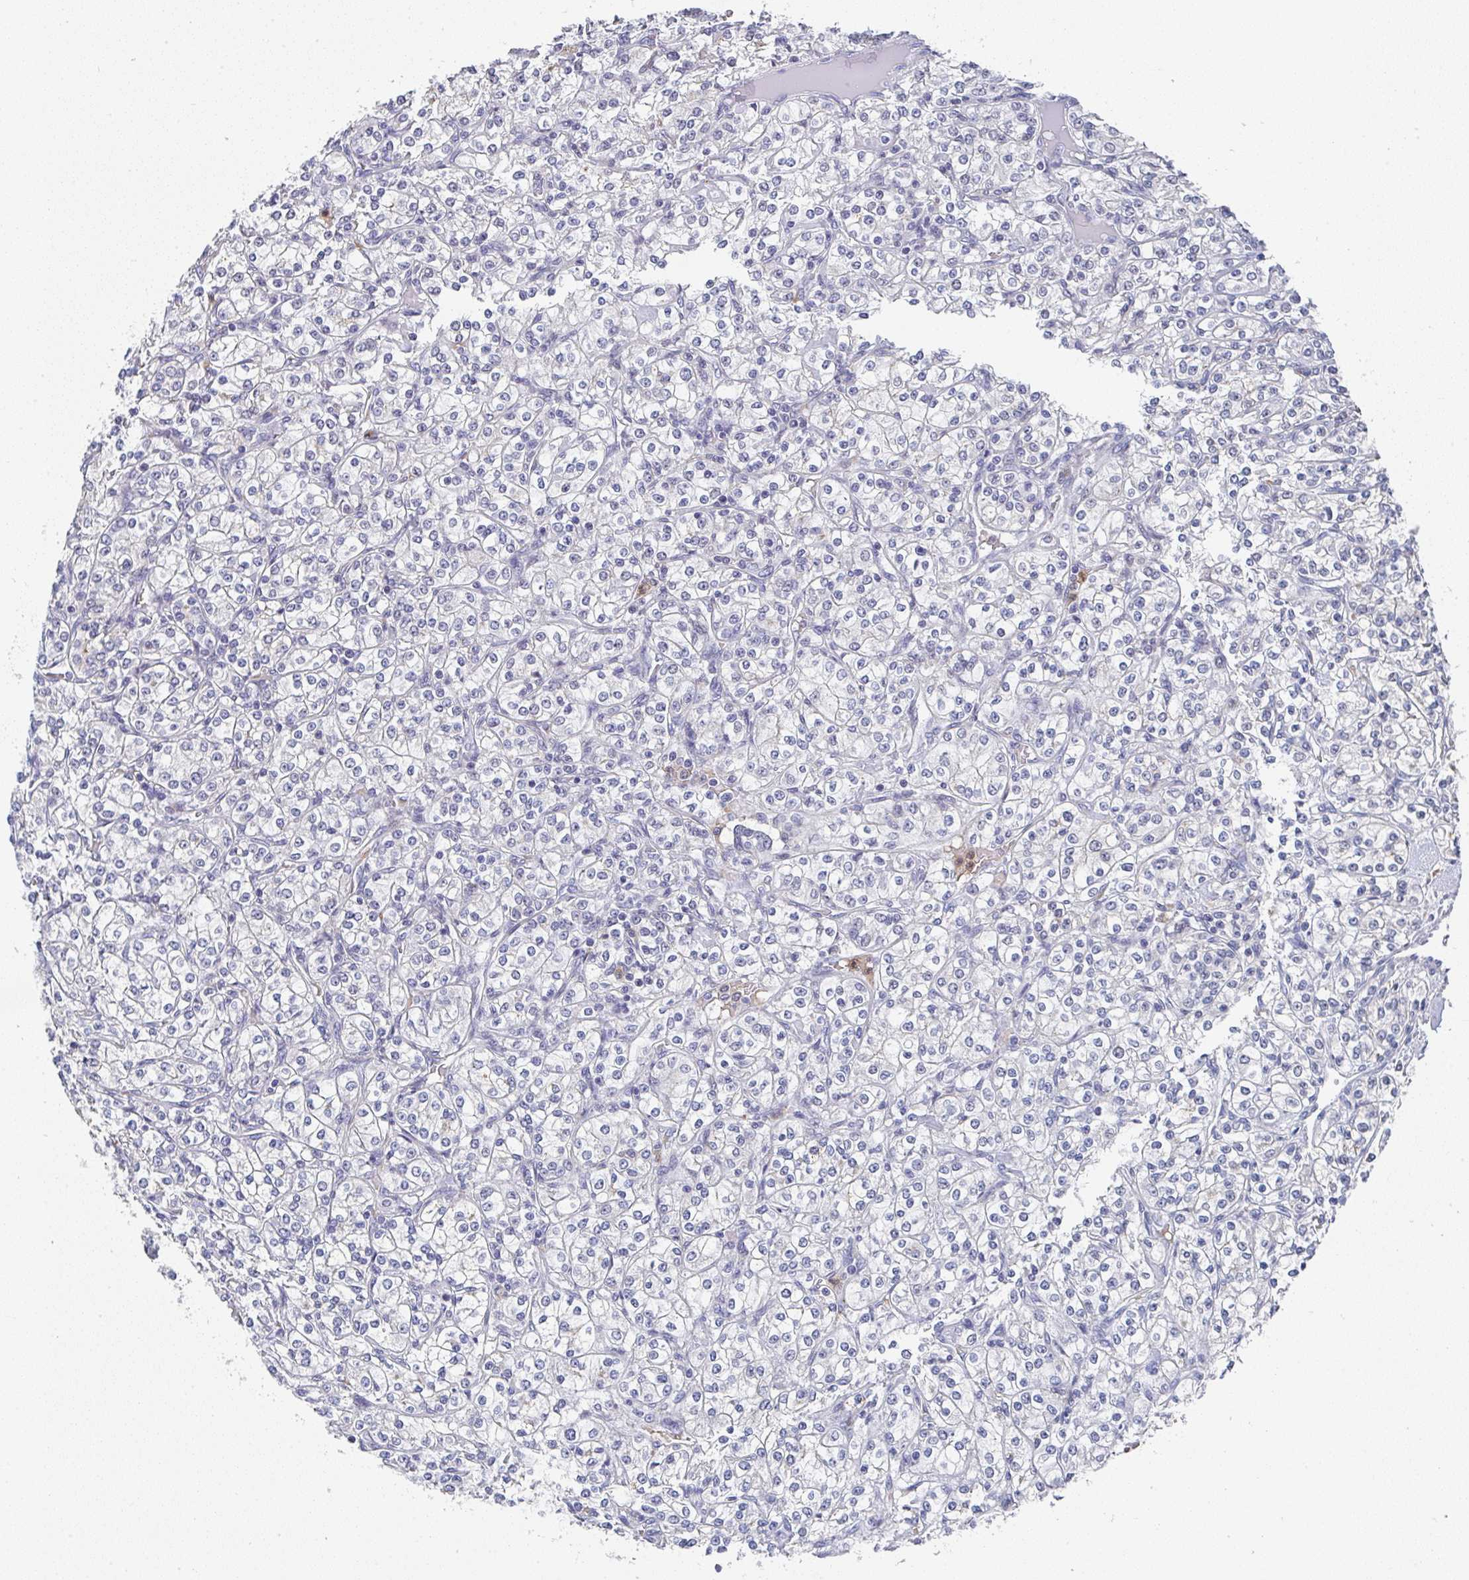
{"staining": {"intensity": "negative", "quantity": "none", "location": "none"}, "tissue": "renal cancer", "cell_type": "Tumor cells", "image_type": "cancer", "snomed": [{"axis": "morphology", "description": "Adenocarcinoma, NOS"}, {"axis": "topography", "description": "Kidney"}], "caption": "IHC histopathology image of renal cancer (adenocarcinoma) stained for a protein (brown), which demonstrates no staining in tumor cells. Brightfield microscopy of immunohistochemistry stained with DAB (brown) and hematoxylin (blue), captured at high magnification.", "gene": "NCF1", "patient": {"sex": "male", "age": 77}}